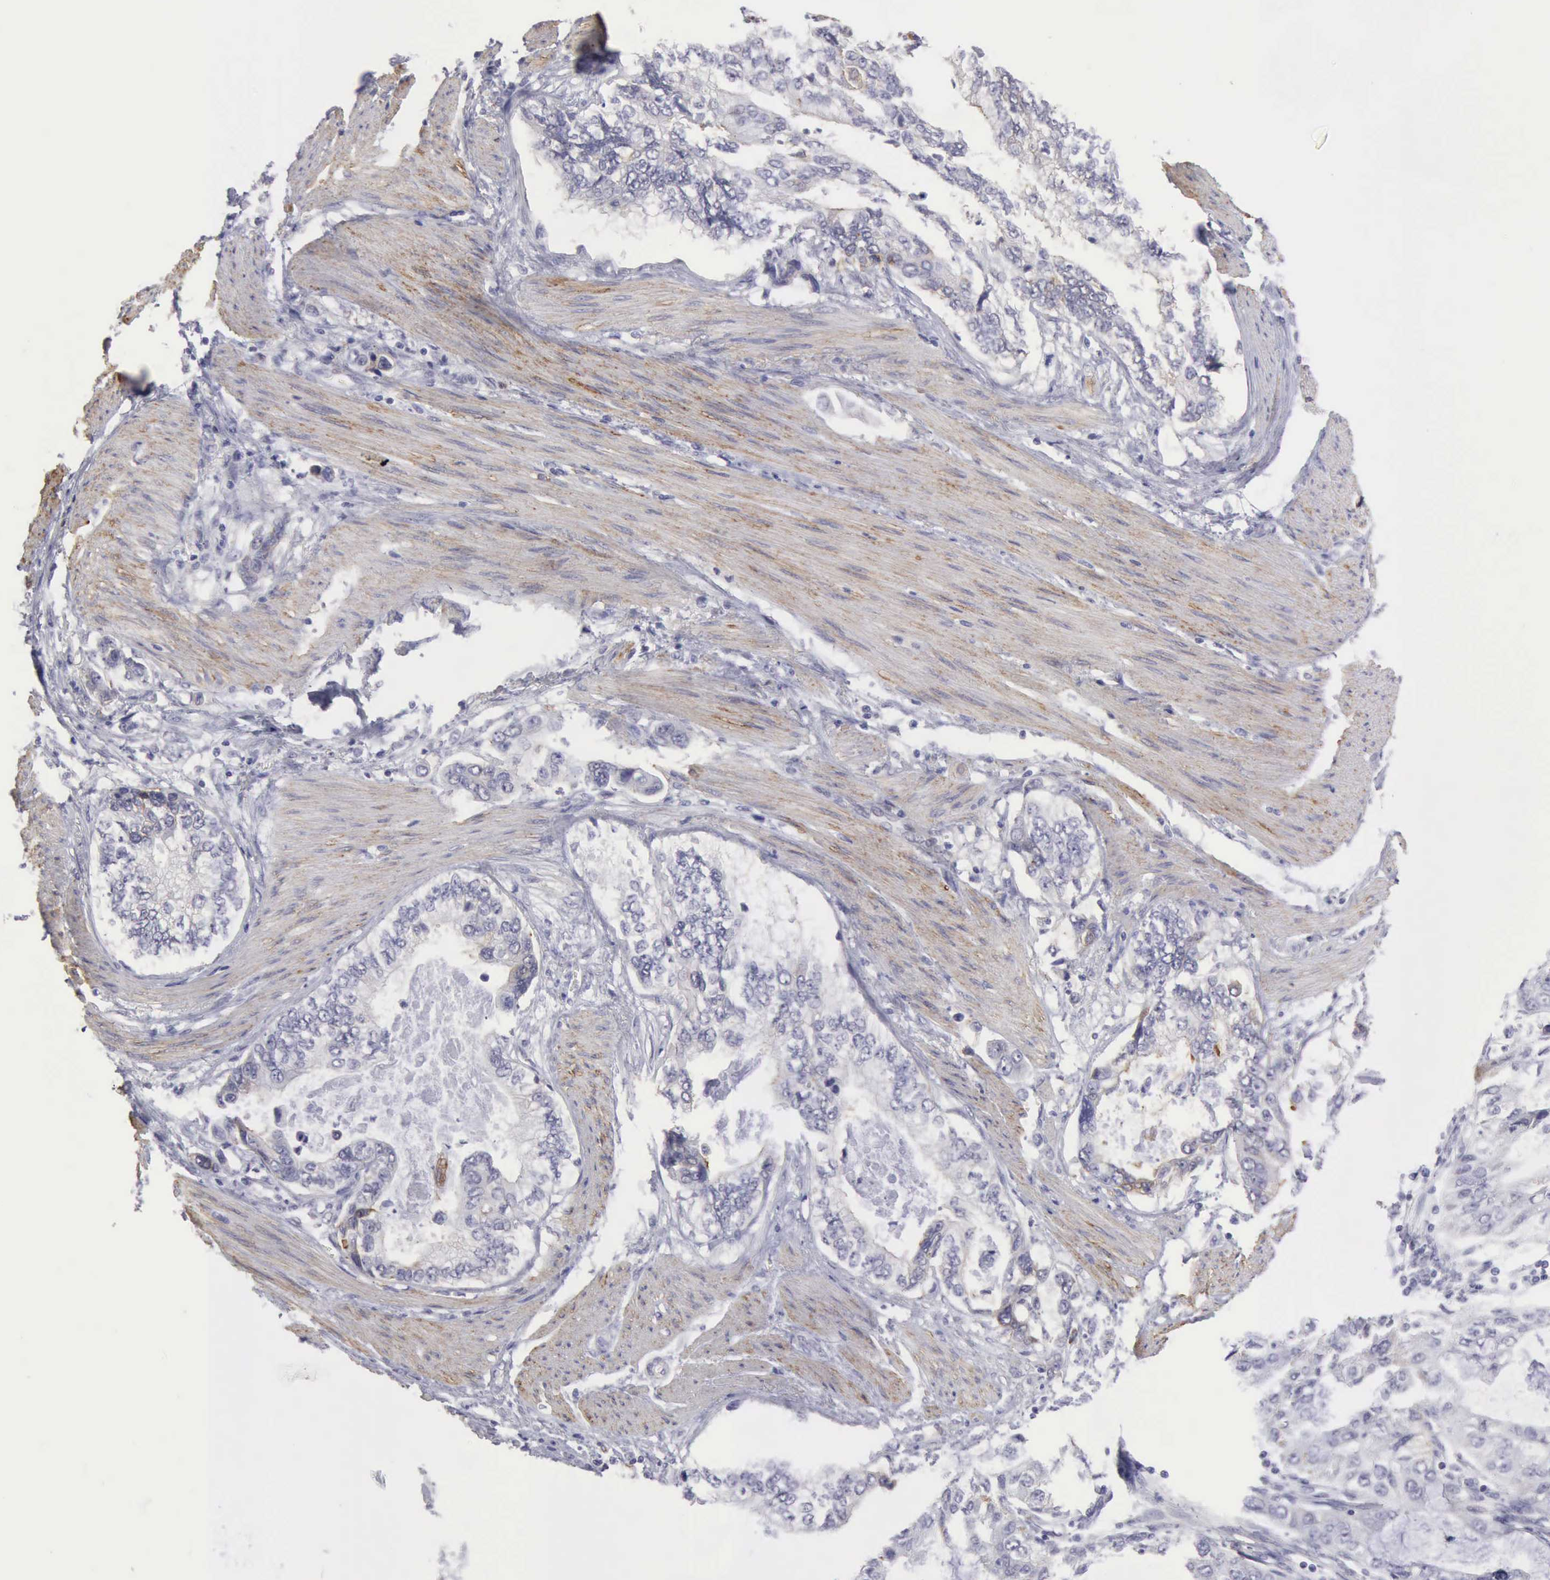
{"staining": {"intensity": "negative", "quantity": "none", "location": "none"}, "tissue": "stomach cancer", "cell_type": "Tumor cells", "image_type": "cancer", "snomed": [{"axis": "morphology", "description": "Adenocarcinoma, NOS"}, {"axis": "topography", "description": "Pancreas"}, {"axis": "topography", "description": "Stomach, upper"}], "caption": "A high-resolution micrograph shows IHC staining of adenocarcinoma (stomach), which exhibits no significant expression in tumor cells.", "gene": "TFRC", "patient": {"sex": "male", "age": 77}}